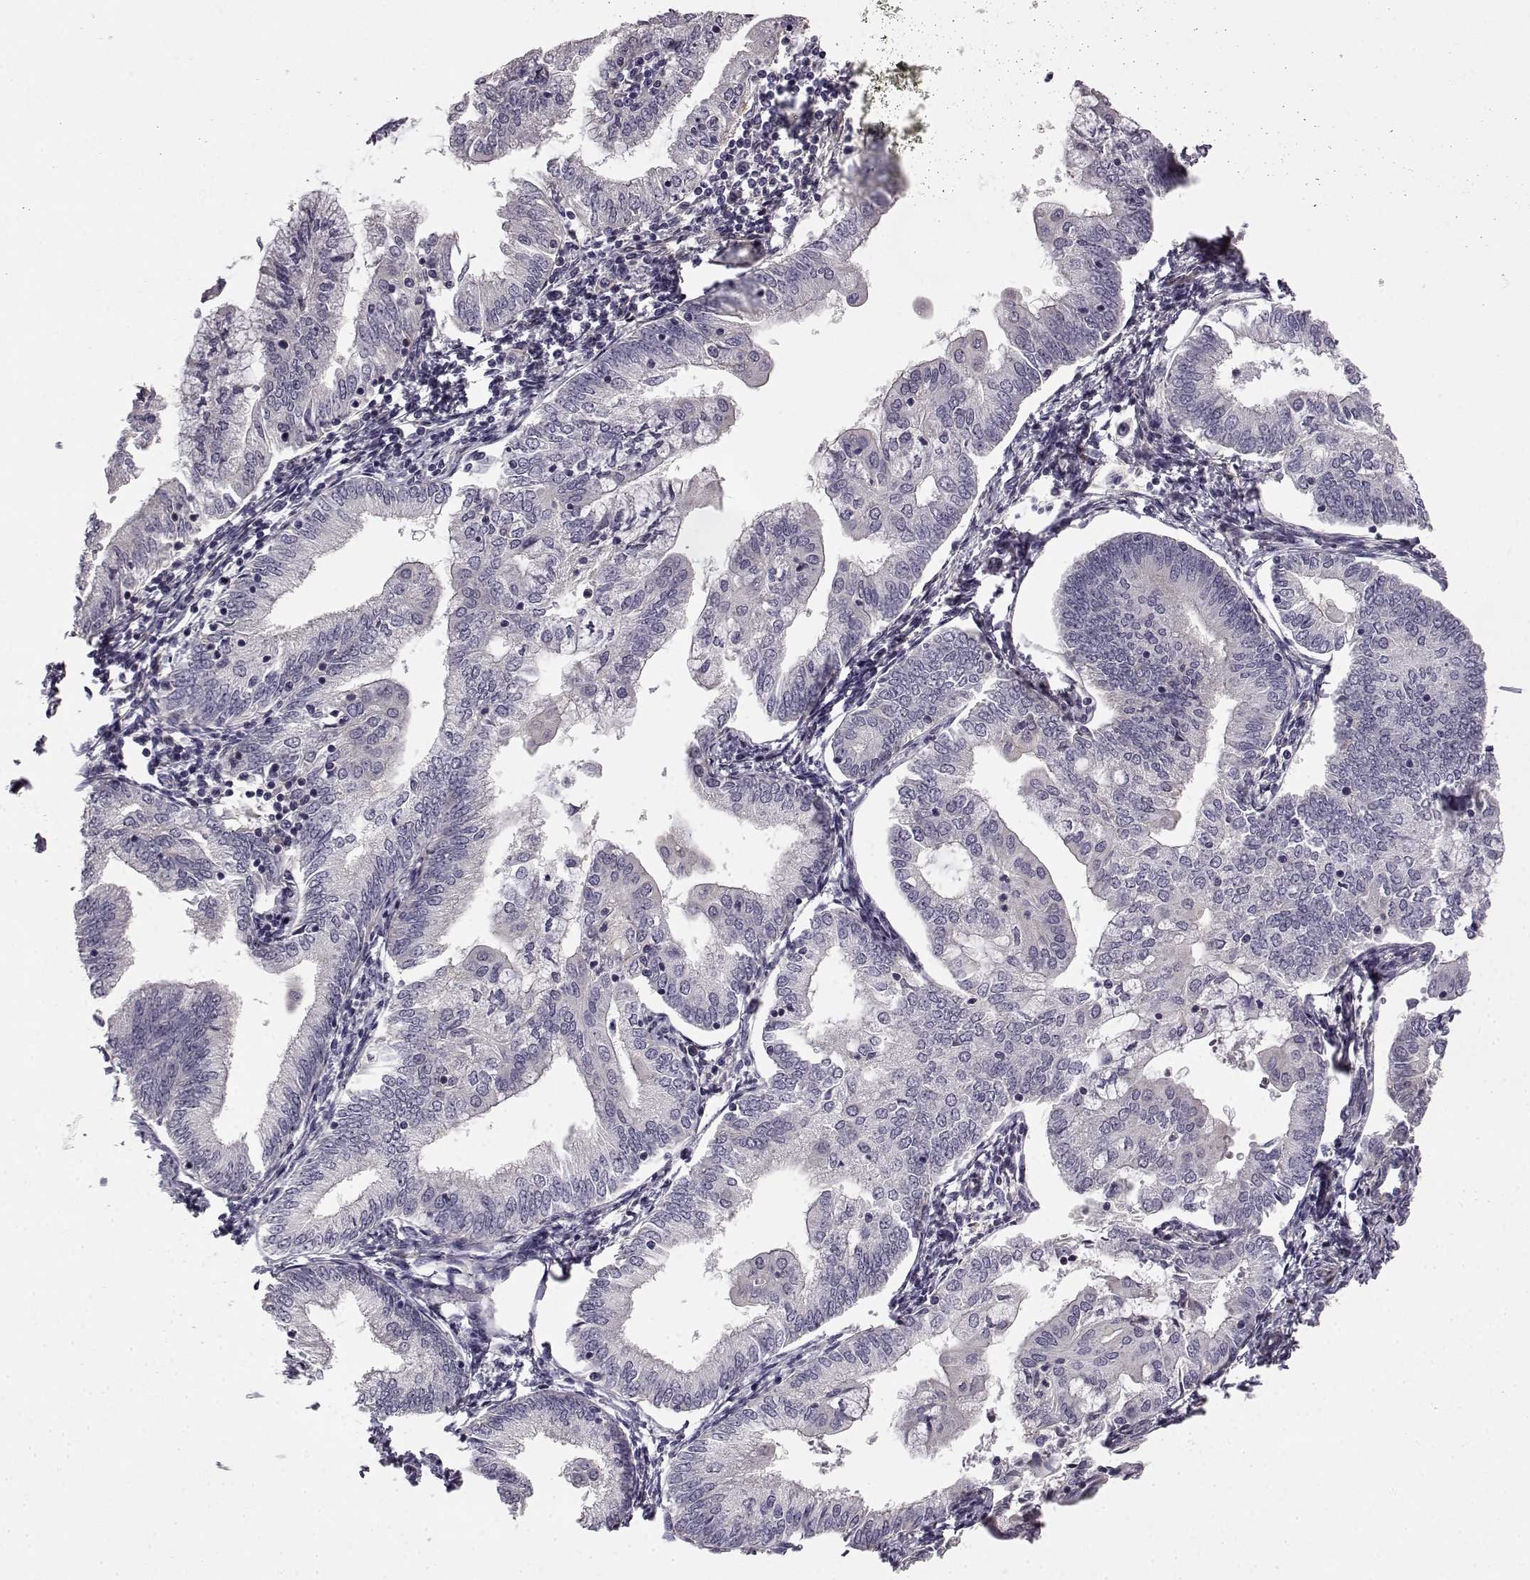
{"staining": {"intensity": "negative", "quantity": "none", "location": "none"}, "tissue": "endometrial cancer", "cell_type": "Tumor cells", "image_type": "cancer", "snomed": [{"axis": "morphology", "description": "Adenocarcinoma, NOS"}, {"axis": "topography", "description": "Endometrium"}], "caption": "Photomicrograph shows no protein expression in tumor cells of endometrial adenocarcinoma tissue.", "gene": "KRT85", "patient": {"sex": "female", "age": 55}}